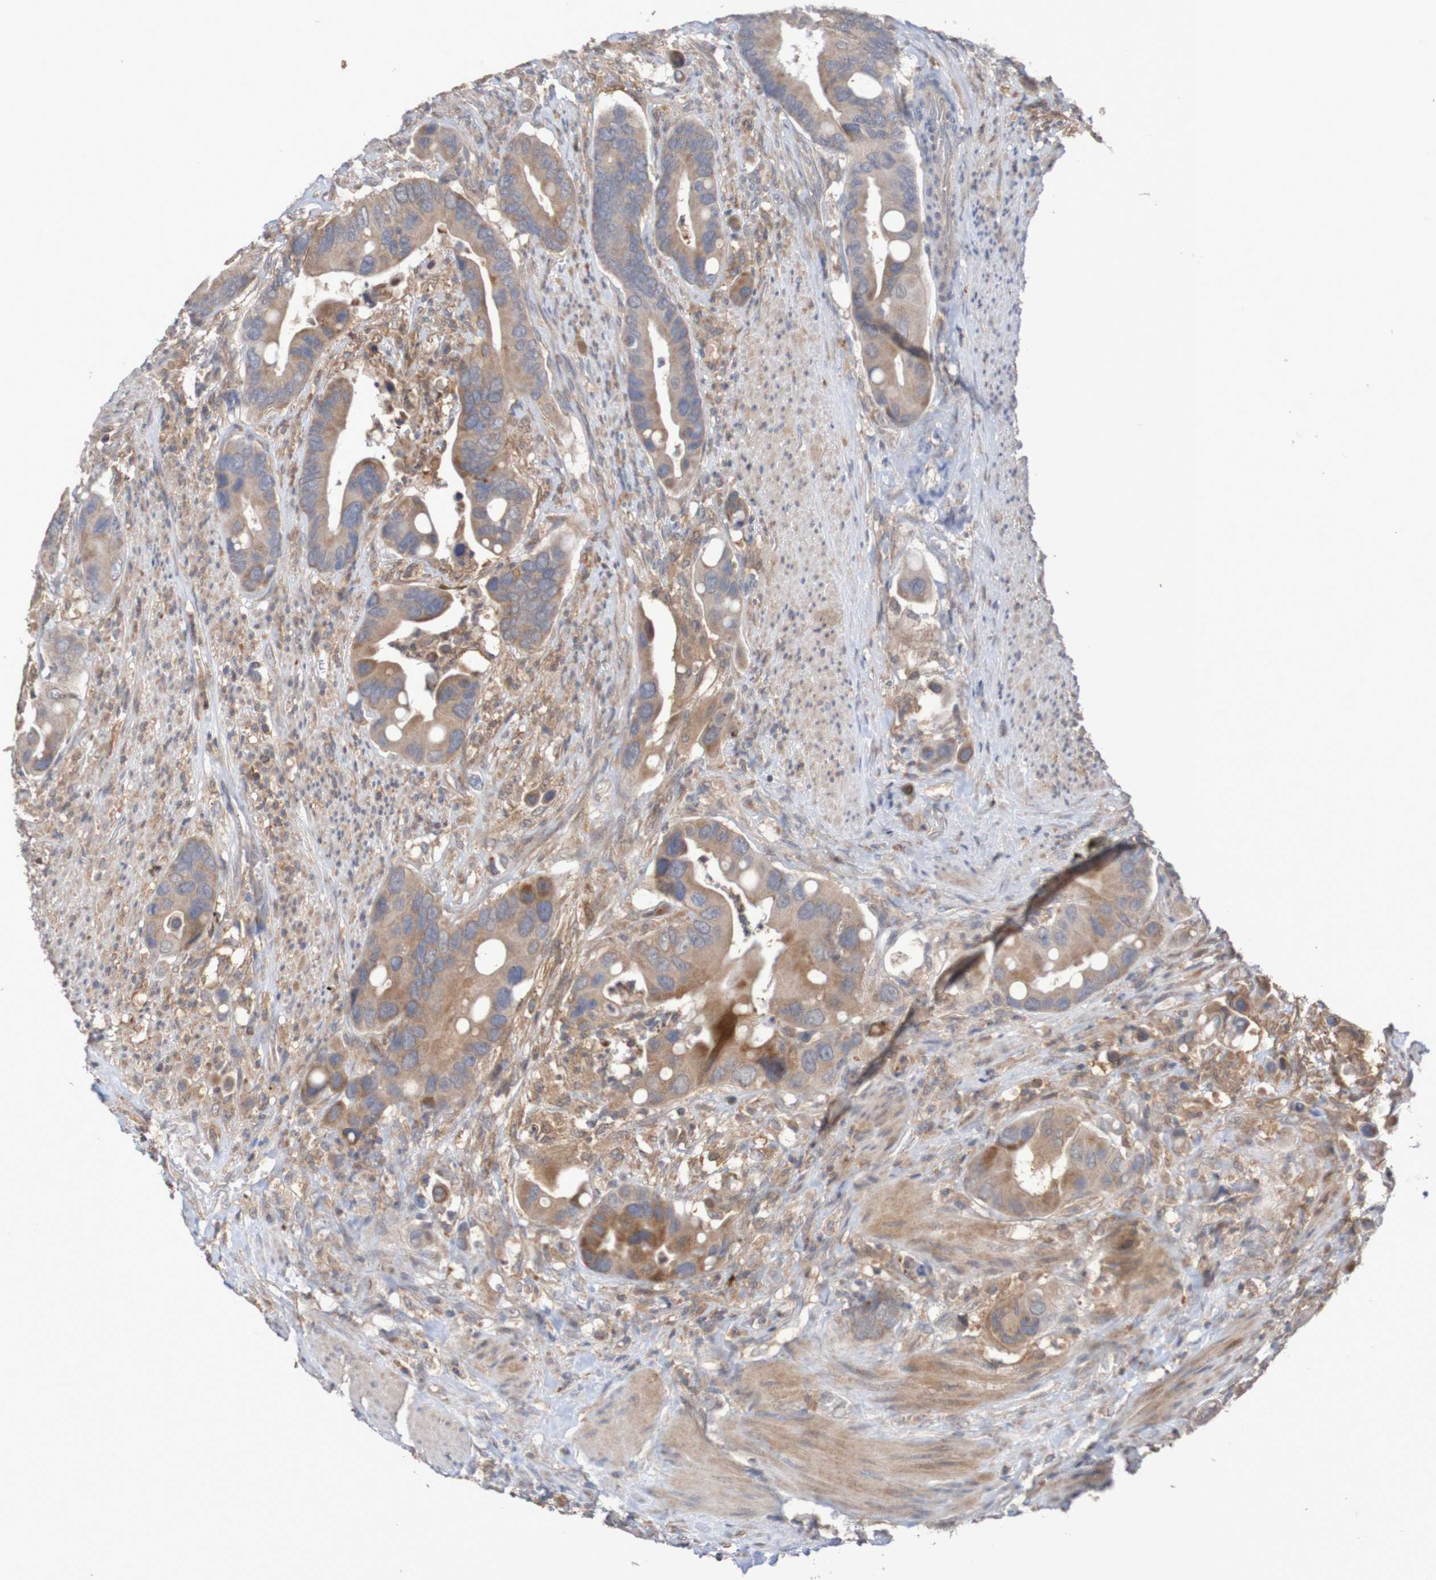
{"staining": {"intensity": "moderate", "quantity": ">75%", "location": "cytoplasmic/membranous"}, "tissue": "colorectal cancer", "cell_type": "Tumor cells", "image_type": "cancer", "snomed": [{"axis": "morphology", "description": "Adenocarcinoma, NOS"}, {"axis": "topography", "description": "Rectum"}], "caption": "Protein staining of colorectal cancer tissue shows moderate cytoplasmic/membranous expression in about >75% of tumor cells.", "gene": "C3orf18", "patient": {"sex": "female", "age": 57}}